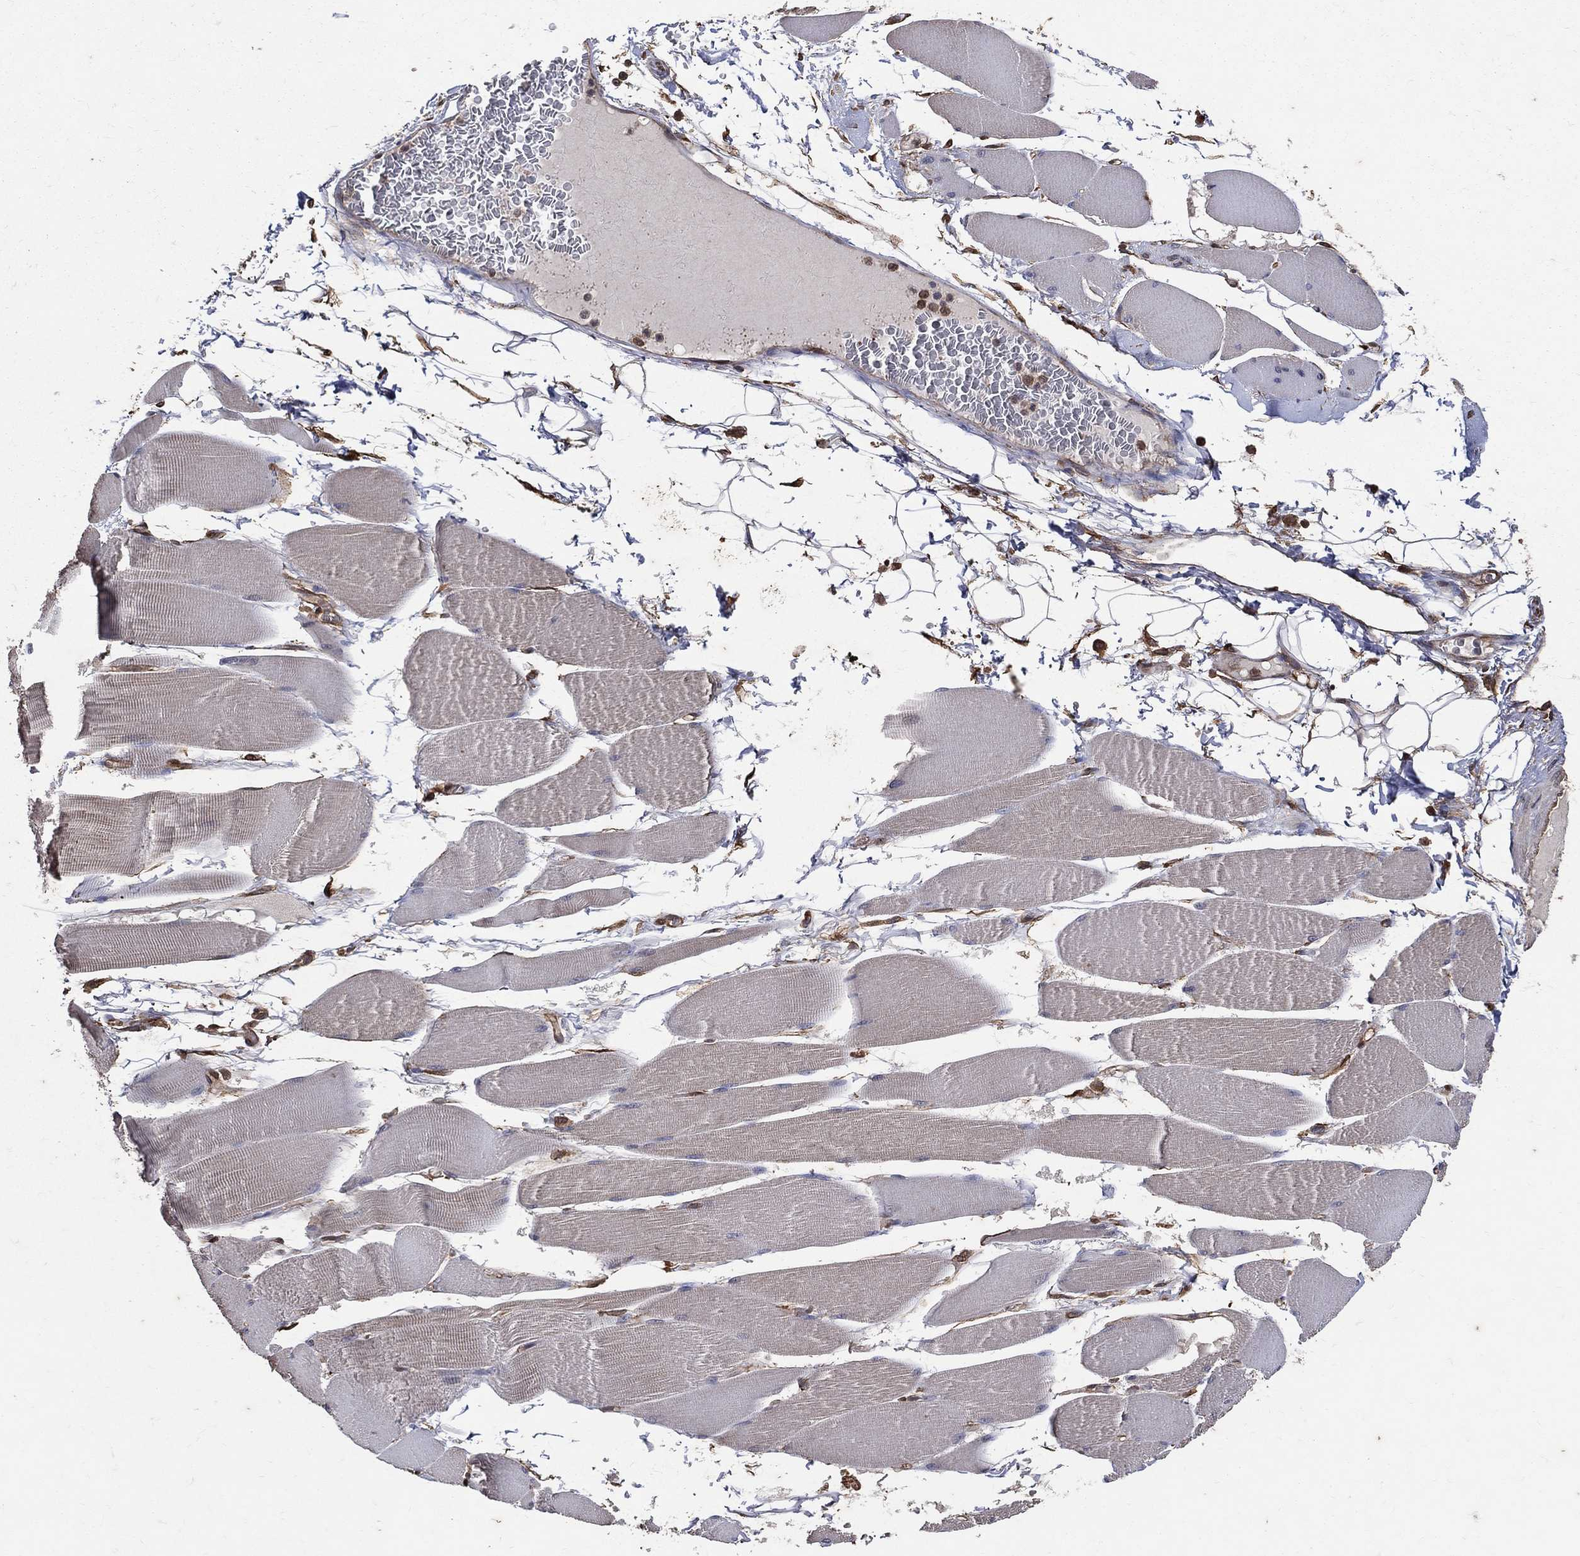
{"staining": {"intensity": "negative", "quantity": "none", "location": "none"}, "tissue": "skeletal muscle", "cell_type": "Myocytes", "image_type": "normal", "snomed": [{"axis": "morphology", "description": "Normal tissue, NOS"}, {"axis": "topography", "description": "Skeletal muscle"}], "caption": "Skeletal muscle was stained to show a protein in brown. There is no significant staining in myocytes.", "gene": "DPYSL2", "patient": {"sex": "male", "age": 56}}